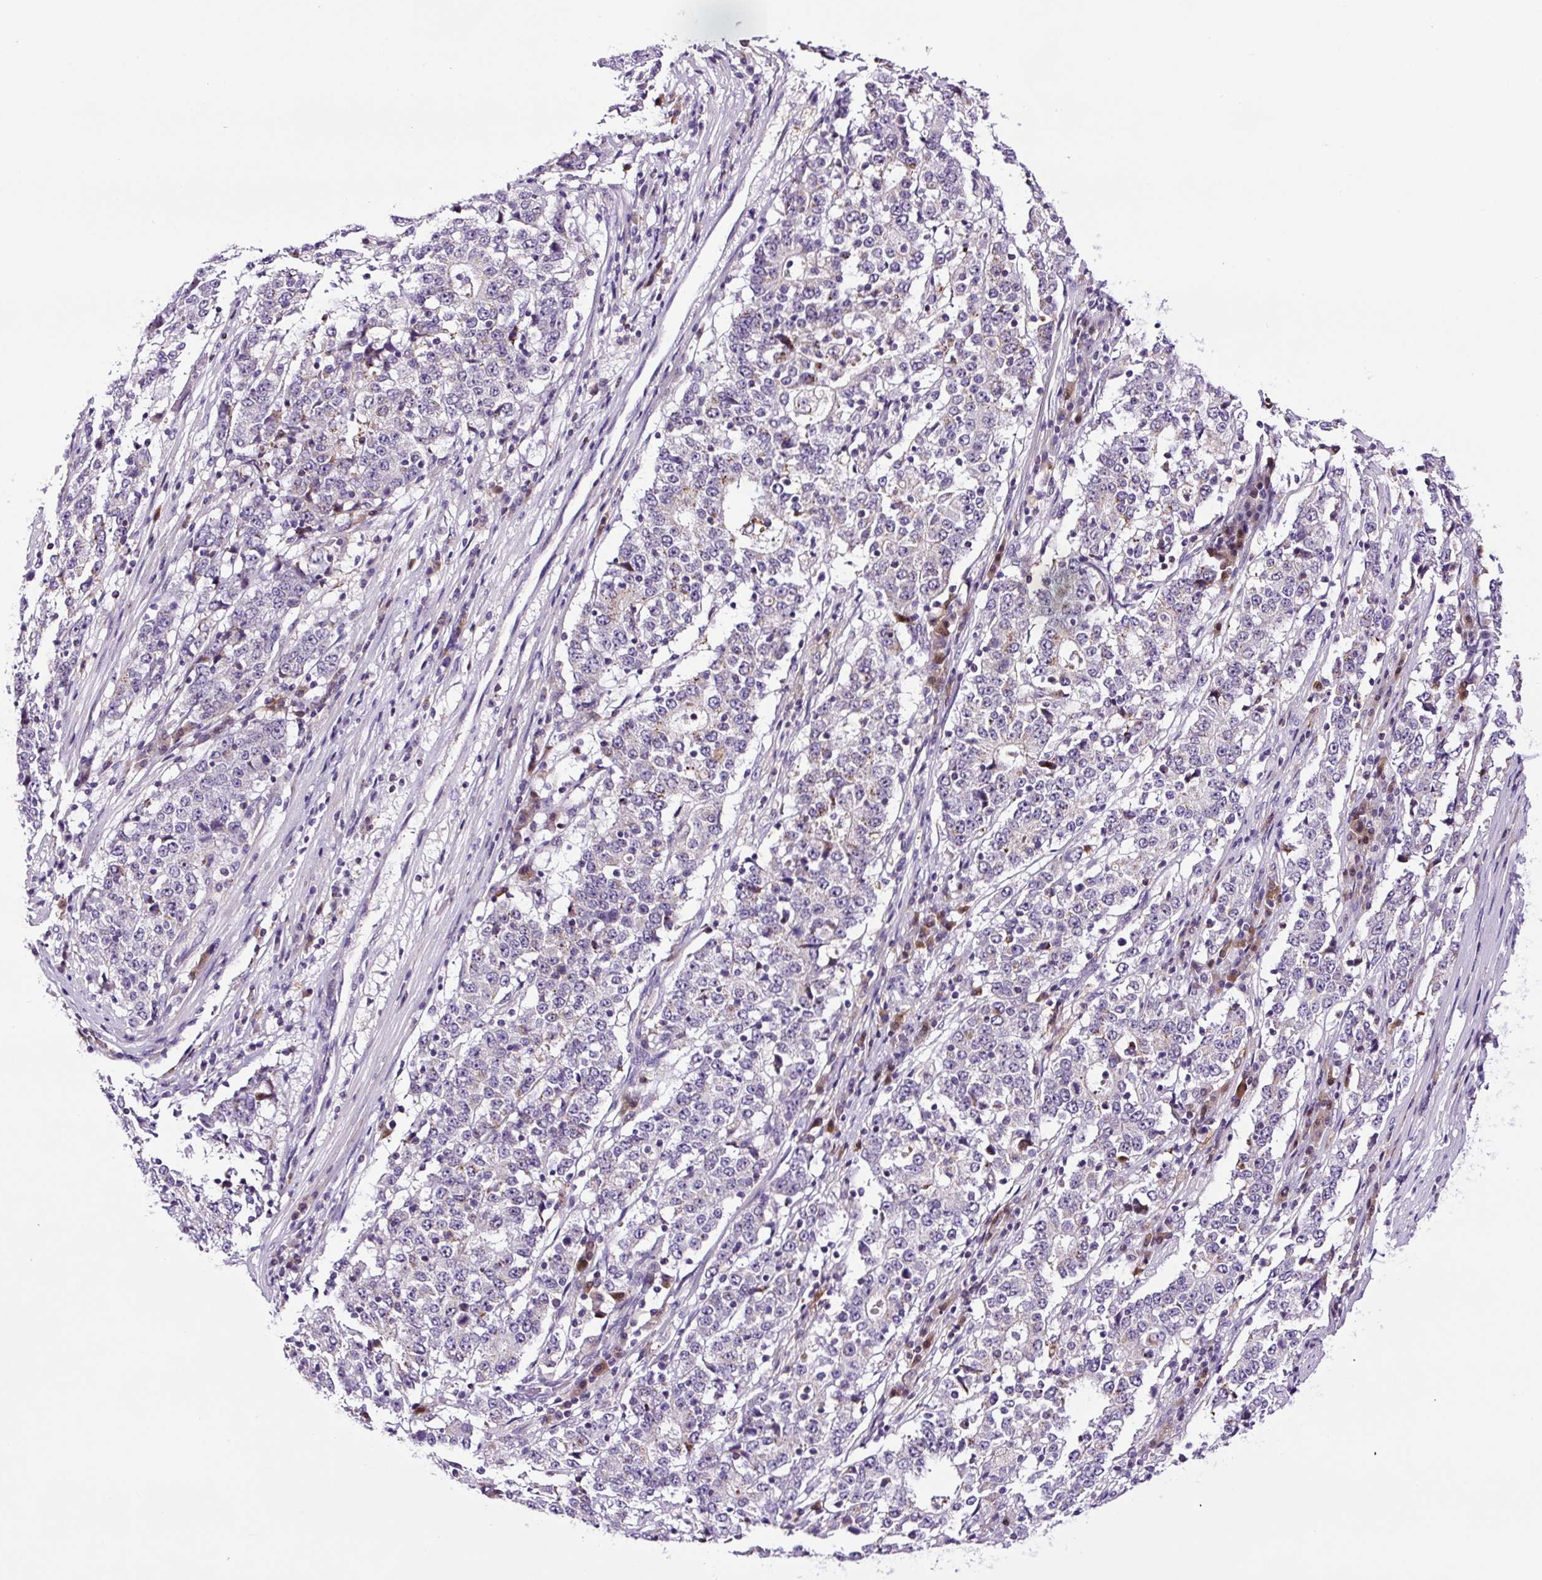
{"staining": {"intensity": "negative", "quantity": "none", "location": "none"}, "tissue": "stomach cancer", "cell_type": "Tumor cells", "image_type": "cancer", "snomed": [{"axis": "morphology", "description": "Adenocarcinoma, NOS"}, {"axis": "topography", "description": "Stomach"}], "caption": "Immunohistochemistry image of human adenocarcinoma (stomach) stained for a protein (brown), which shows no positivity in tumor cells.", "gene": "TAFA3", "patient": {"sex": "male", "age": 59}}